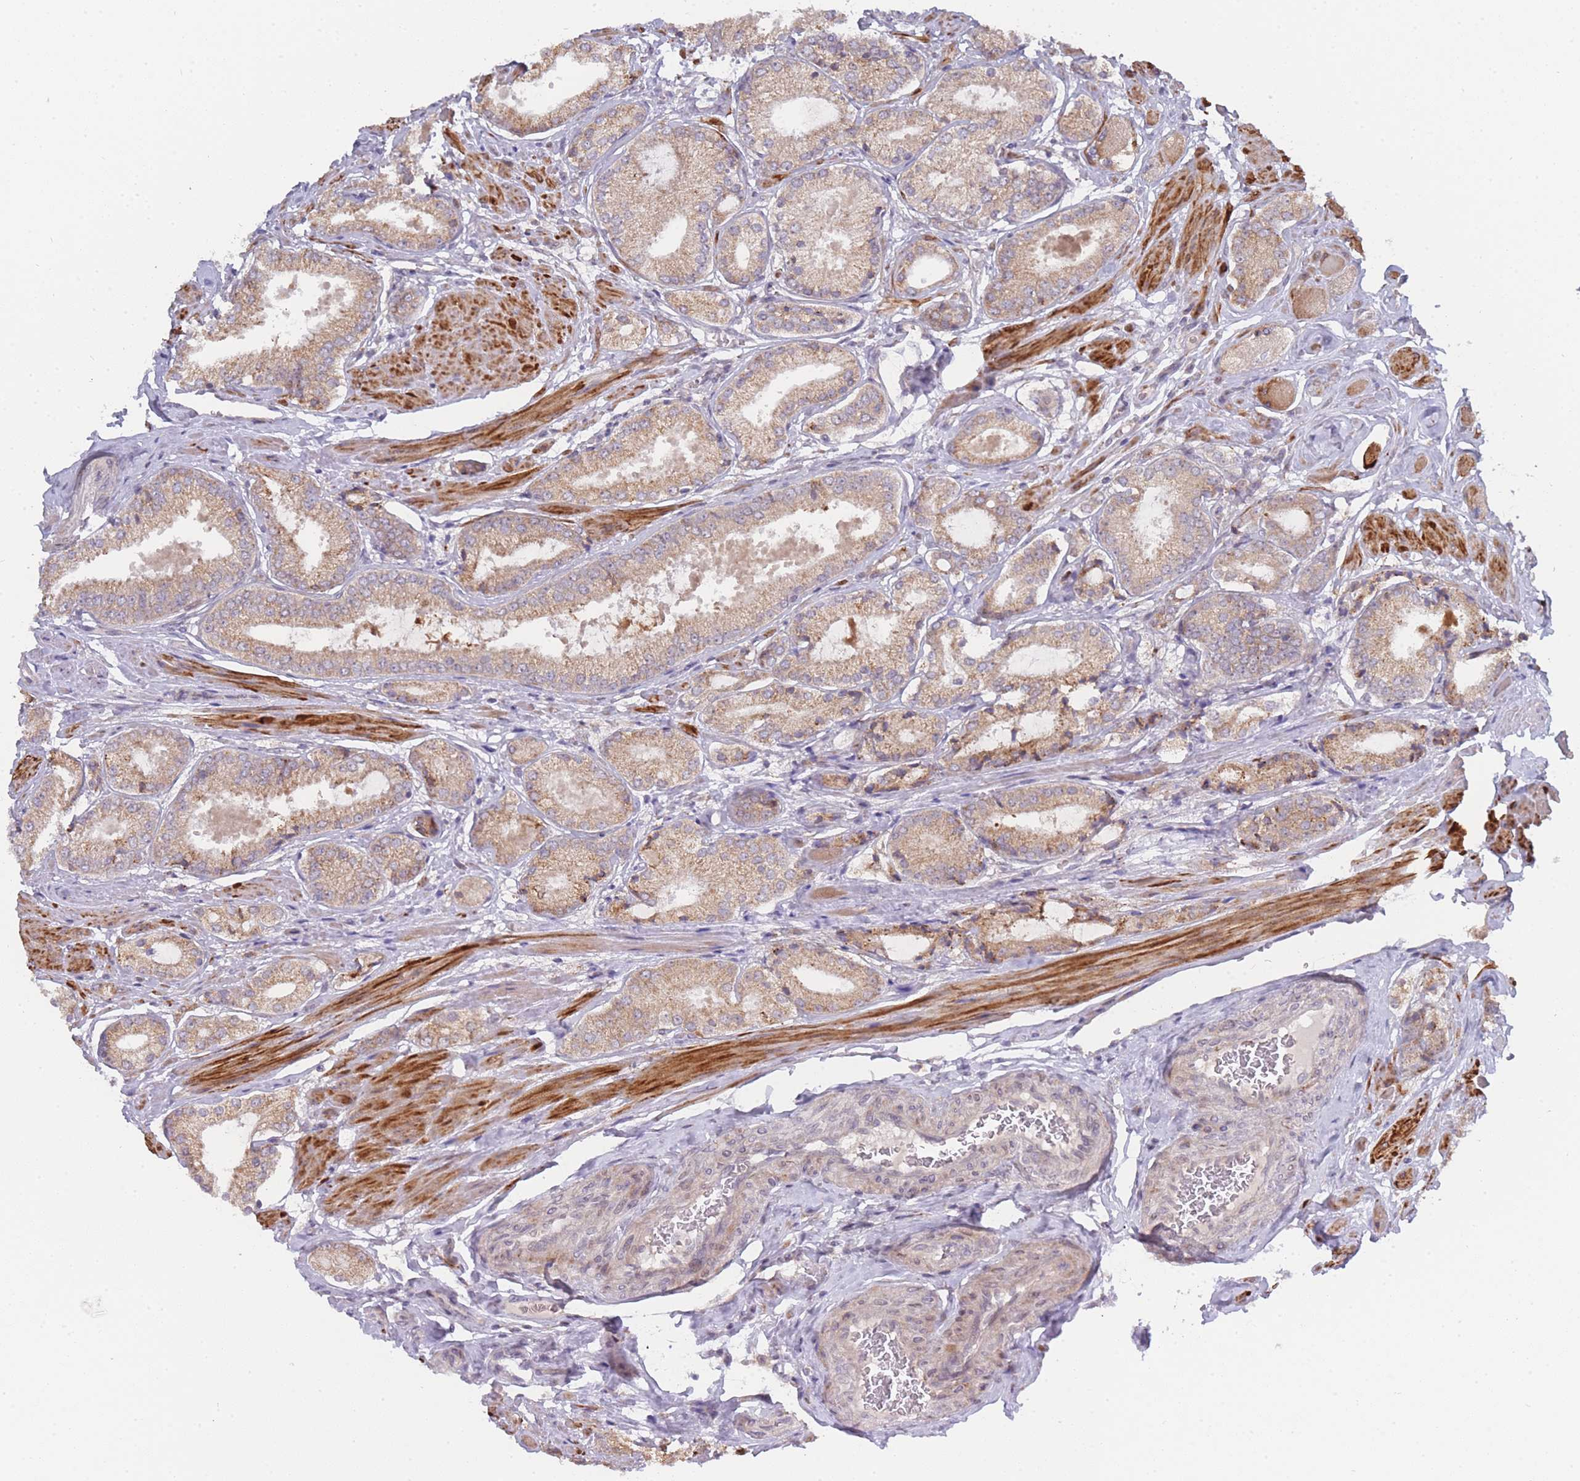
{"staining": {"intensity": "moderate", "quantity": ">75%", "location": "cytoplasmic/membranous"}, "tissue": "prostate cancer", "cell_type": "Tumor cells", "image_type": "cancer", "snomed": [{"axis": "morphology", "description": "Adenocarcinoma, High grade"}, {"axis": "topography", "description": "Prostate and seminal vesicle, NOS"}], "caption": "Moderate cytoplasmic/membranous staining for a protein is present in about >75% of tumor cells of prostate high-grade adenocarcinoma using IHC.", "gene": "TRIM26", "patient": {"sex": "male", "age": 64}}